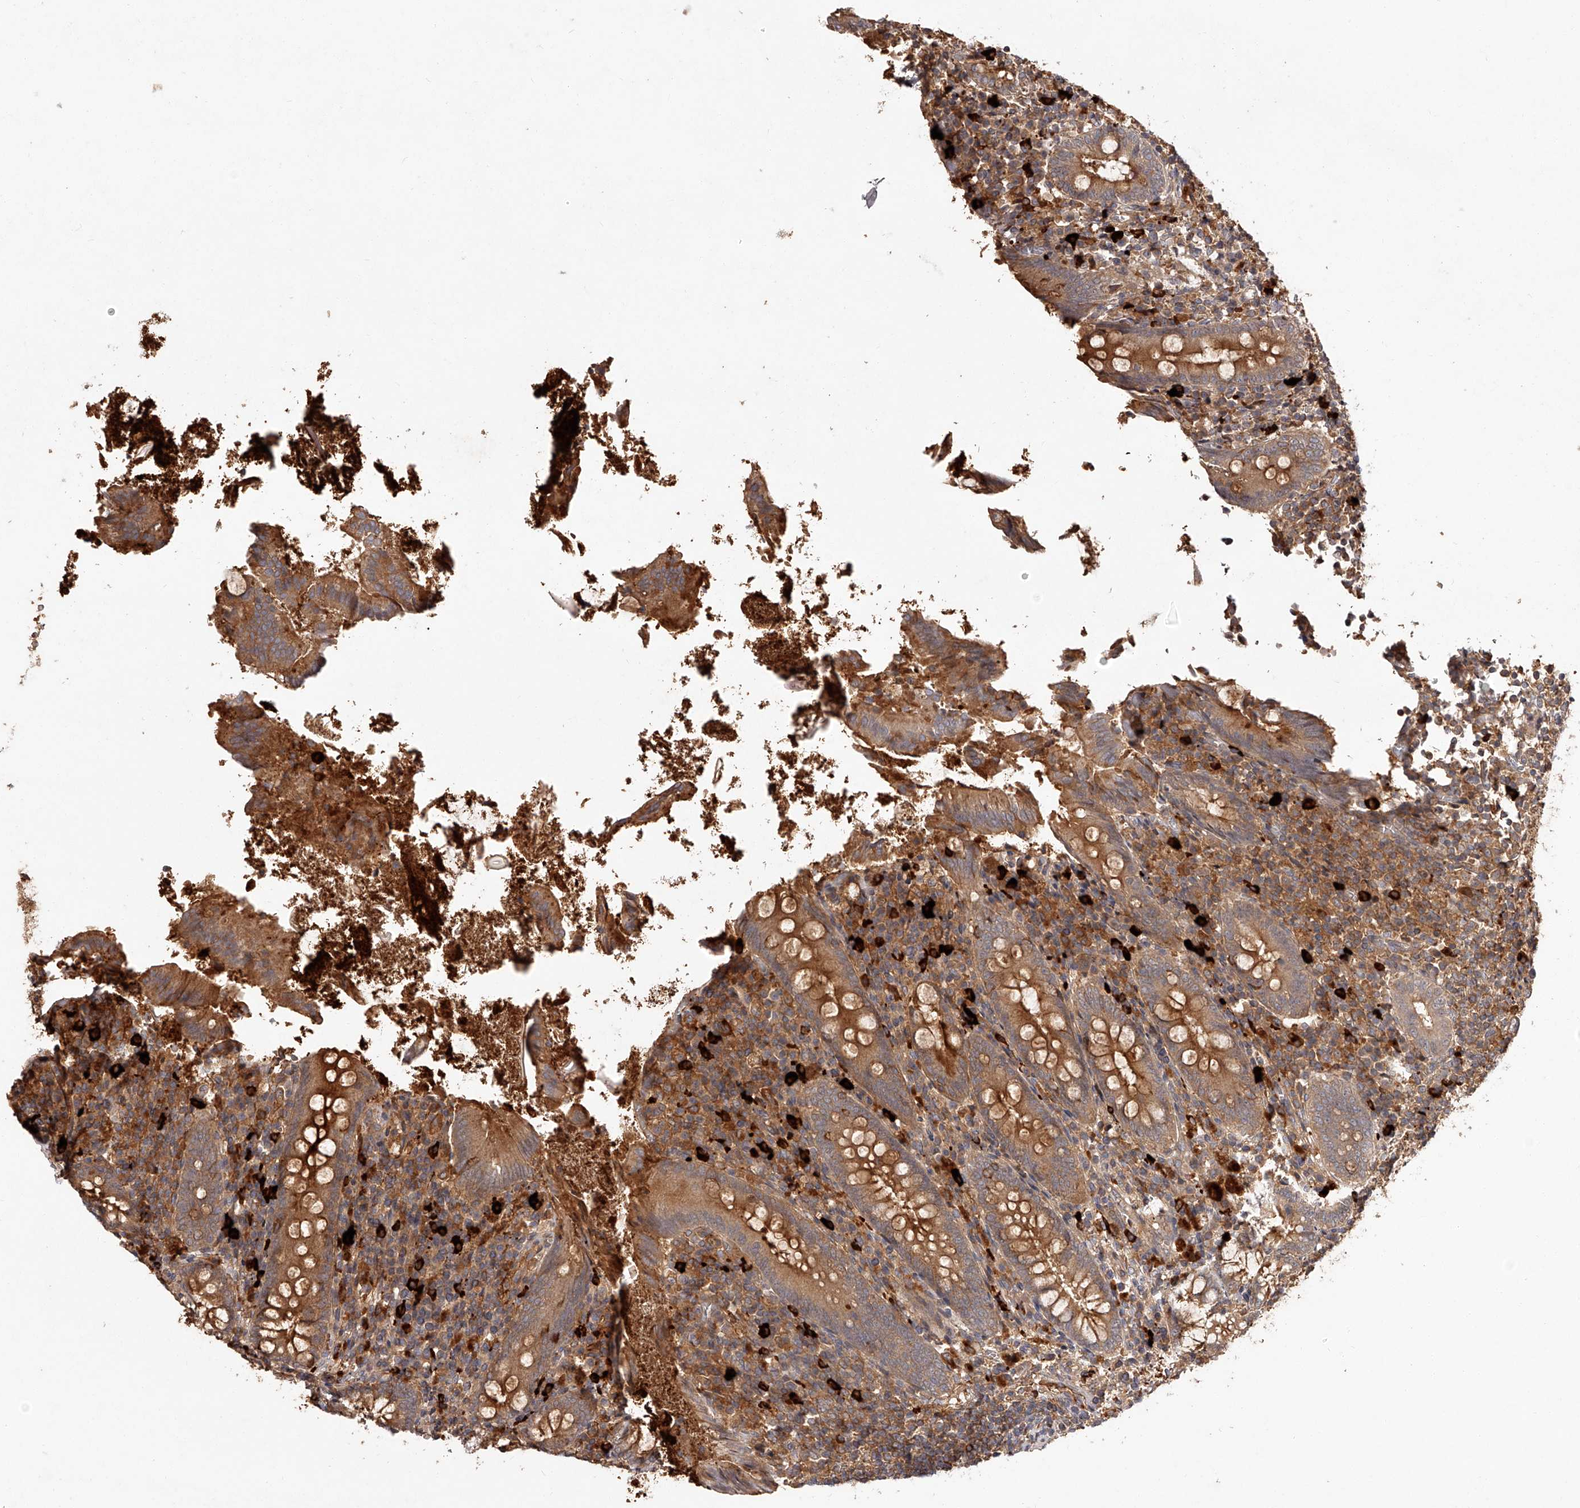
{"staining": {"intensity": "moderate", "quantity": ">75%", "location": "cytoplasmic/membranous"}, "tissue": "appendix", "cell_type": "Glandular cells", "image_type": "normal", "snomed": [{"axis": "morphology", "description": "Normal tissue, NOS"}, {"axis": "topography", "description": "Appendix"}], "caption": "Immunohistochemical staining of unremarkable appendix displays medium levels of moderate cytoplasmic/membranous staining in about >75% of glandular cells. (DAB (3,3'-diaminobenzidine) IHC, brown staining for protein, blue staining for nuclei).", "gene": "CRYZL1", "patient": {"sex": "female", "age": 17}}